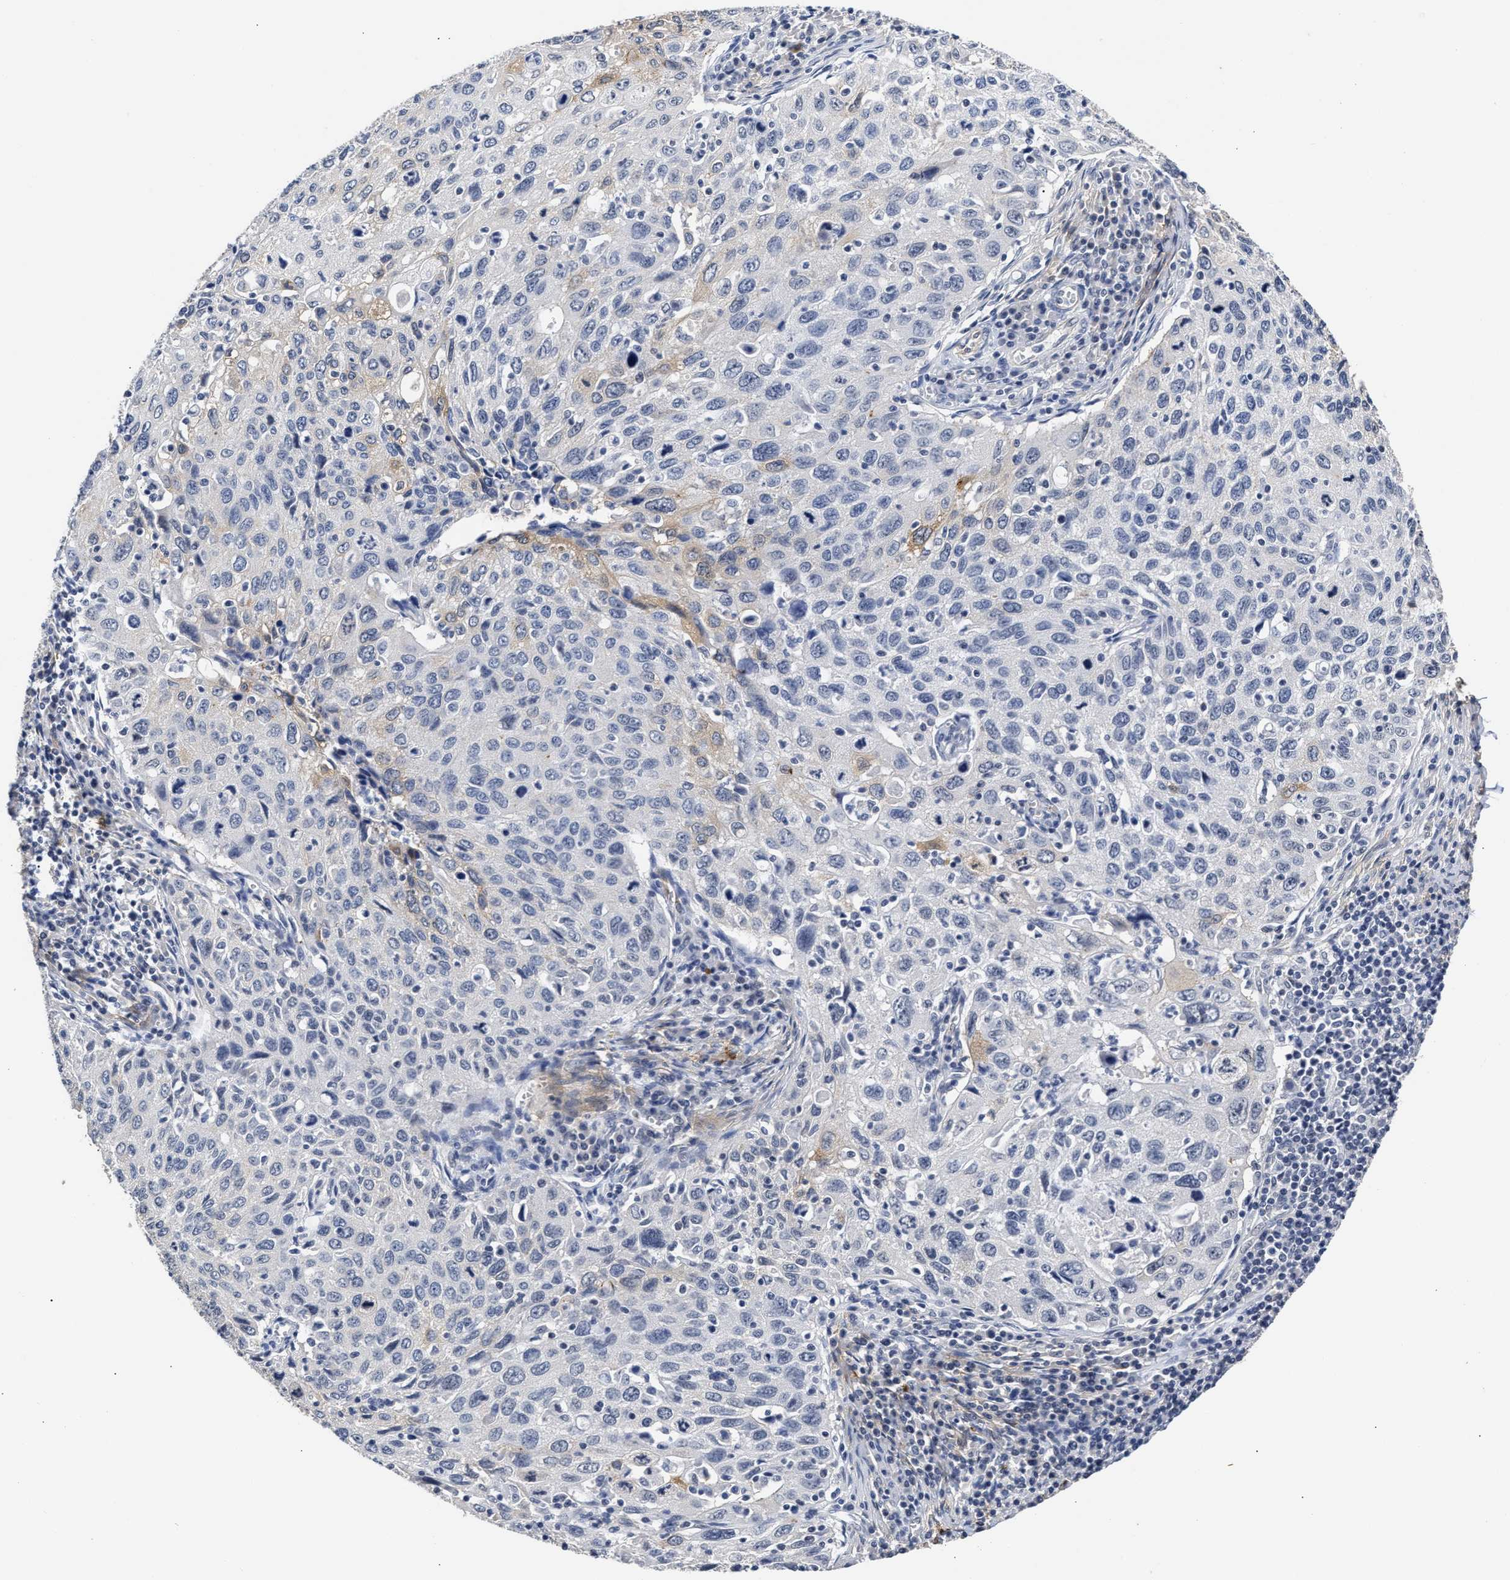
{"staining": {"intensity": "weak", "quantity": "<25%", "location": "cytoplasmic/membranous"}, "tissue": "cervical cancer", "cell_type": "Tumor cells", "image_type": "cancer", "snomed": [{"axis": "morphology", "description": "Squamous cell carcinoma, NOS"}, {"axis": "topography", "description": "Cervix"}], "caption": "Immunohistochemistry (IHC) histopathology image of human cervical cancer (squamous cell carcinoma) stained for a protein (brown), which shows no expression in tumor cells.", "gene": "AHNAK2", "patient": {"sex": "female", "age": 53}}